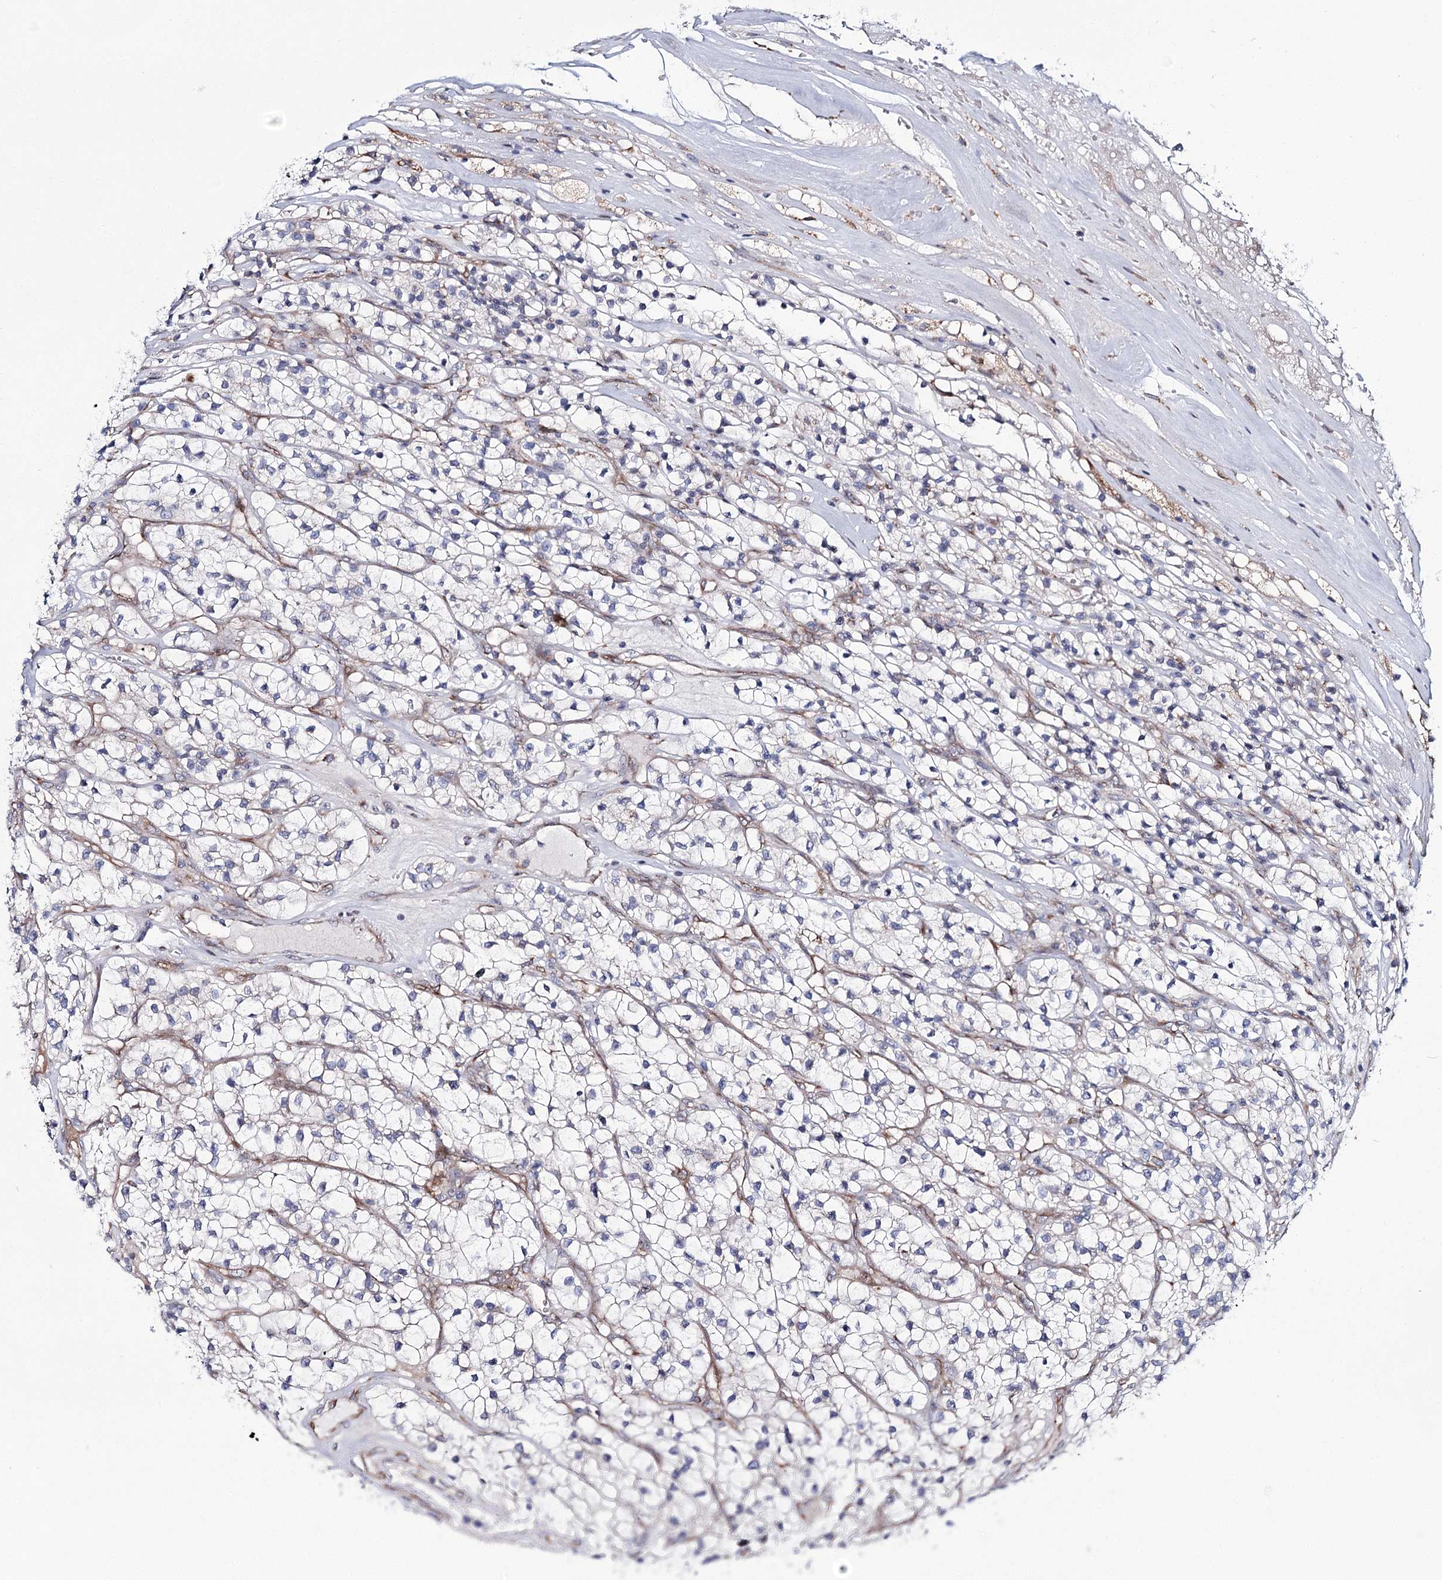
{"staining": {"intensity": "negative", "quantity": "none", "location": "none"}, "tissue": "renal cancer", "cell_type": "Tumor cells", "image_type": "cancer", "snomed": [{"axis": "morphology", "description": "Adenocarcinoma, NOS"}, {"axis": "topography", "description": "Kidney"}], "caption": "IHC histopathology image of human renal cancer stained for a protein (brown), which demonstrates no expression in tumor cells.", "gene": "CPLANE1", "patient": {"sex": "female", "age": 57}}